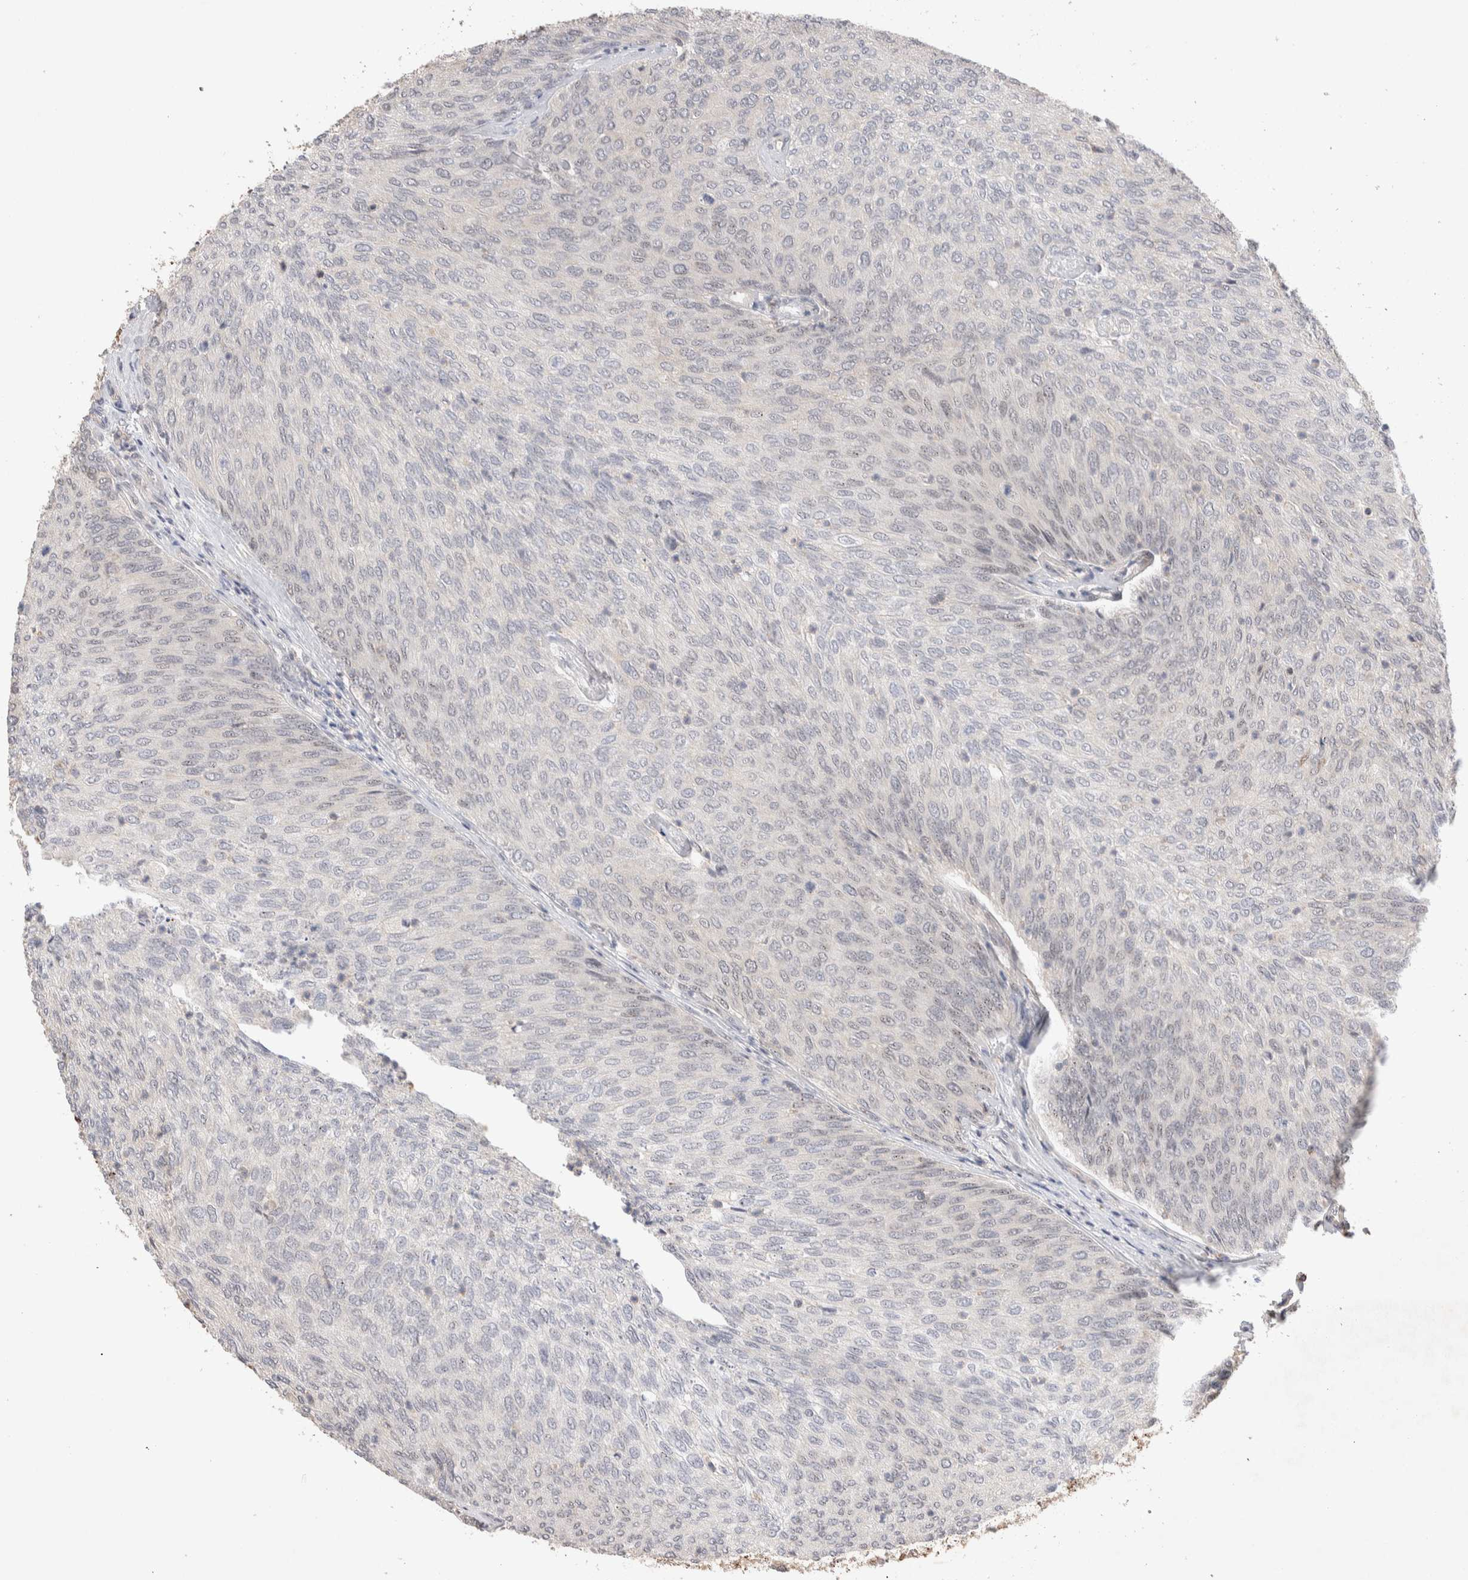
{"staining": {"intensity": "negative", "quantity": "none", "location": "none"}, "tissue": "urothelial cancer", "cell_type": "Tumor cells", "image_type": "cancer", "snomed": [{"axis": "morphology", "description": "Urothelial carcinoma, Low grade"}, {"axis": "topography", "description": "Urinary bladder"}], "caption": "Human urothelial cancer stained for a protein using IHC exhibits no staining in tumor cells.", "gene": "ZNF704", "patient": {"sex": "female", "age": 79}}